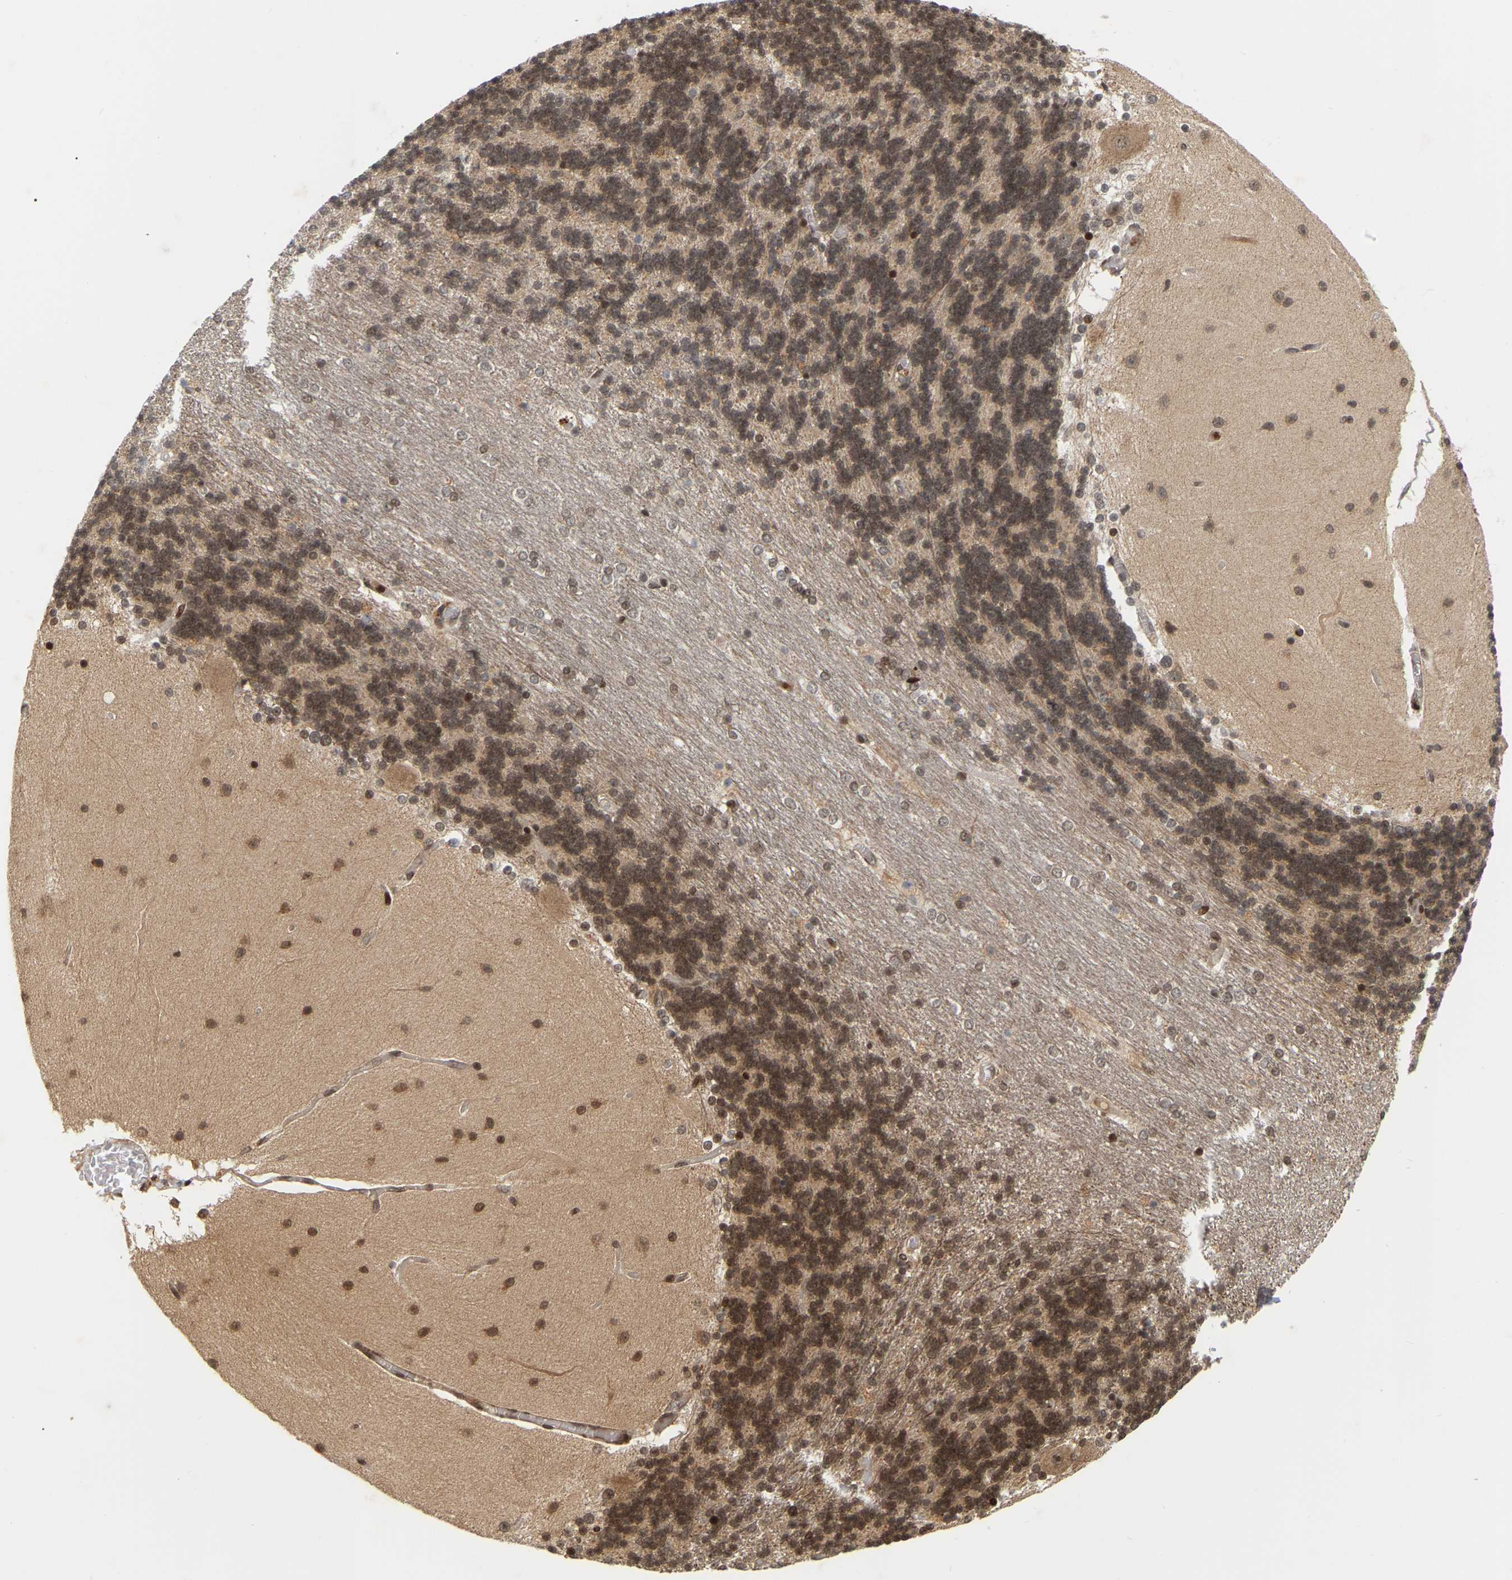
{"staining": {"intensity": "moderate", "quantity": ">75%", "location": "cytoplasmic/membranous,nuclear"}, "tissue": "cerebellum", "cell_type": "Cells in granular layer", "image_type": "normal", "snomed": [{"axis": "morphology", "description": "Normal tissue, NOS"}, {"axis": "topography", "description": "Cerebellum"}], "caption": "This photomicrograph exhibits benign cerebellum stained with immunohistochemistry (IHC) to label a protein in brown. The cytoplasmic/membranous,nuclear of cells in granular layer show moderate positivity for the protein. Nuclei are counter-stained blue.", "gene": "NFE2L2", "patient": {"sex": "female", "age": 54}}